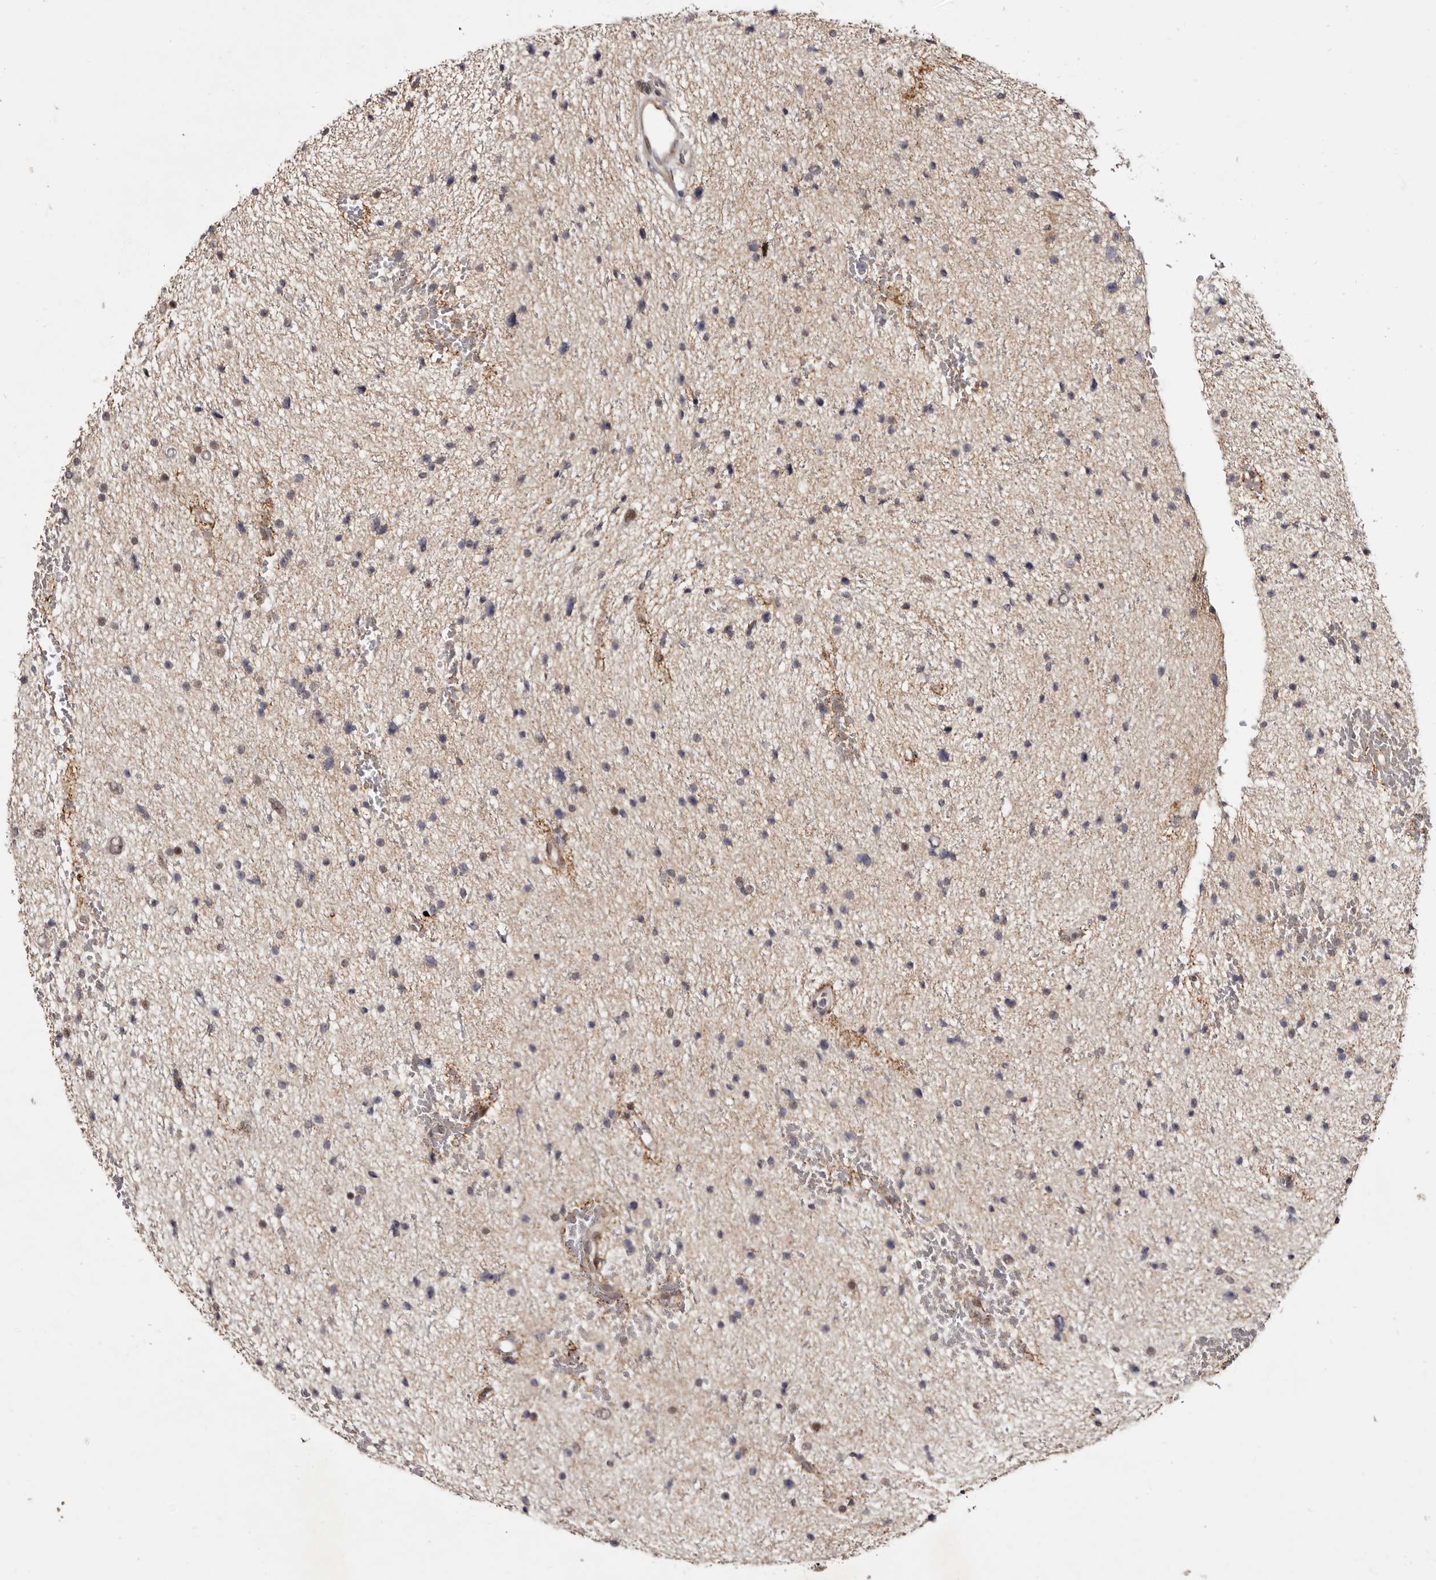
{"staining": {"intensity": "weak", "quantity": "<25%", "location": "nuclear"}, "tissue": "glioma", "cell_type": "Tumor cells", "image_type": "cancer", "snomed": [{"axis": "morphology", "description": "Glioma, malignant, Low grade"}, {"axis": "topography", "description": "Brain"}], "caption": "An IHC histopathology image of glioma is shown. There is no staining in tumor cells of glioma.", "gene": "ZNF326", "patient": {"sex": "female", "age": 37}}